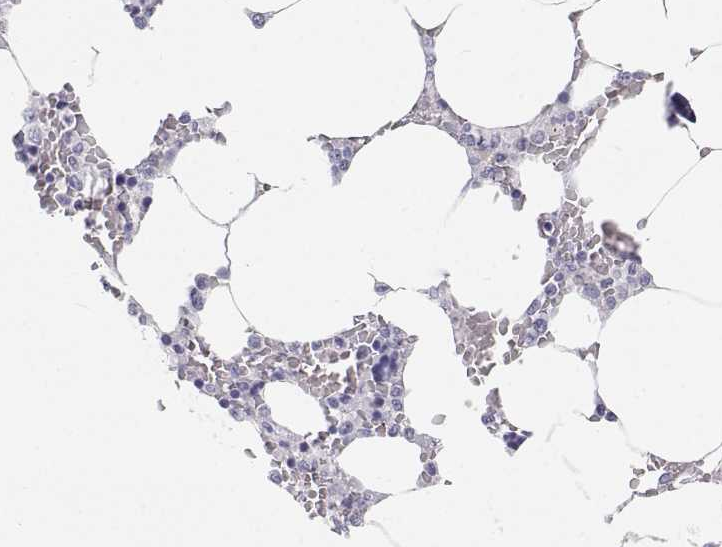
{"staining": {"intensity": "negative", "quantity": "none", "location": "none"}, "tissue": "bone marrow", "cell_type": "Hematopoietic cells", "image_type": "normal", "snomed": [{"axis": "morphology", "description": "Normal tissue, NOS"}, {"axis": "topography", "description": "Bone marrow"}], "caption": "This histopathology image is of normal bone marrow stained with IHC to label a protein in brown with the nuclei are counter-stained blue. There is no expression in hematopoietic cells.", "gene": "TTN", "patient": {"sex": "male", "age": 64}}